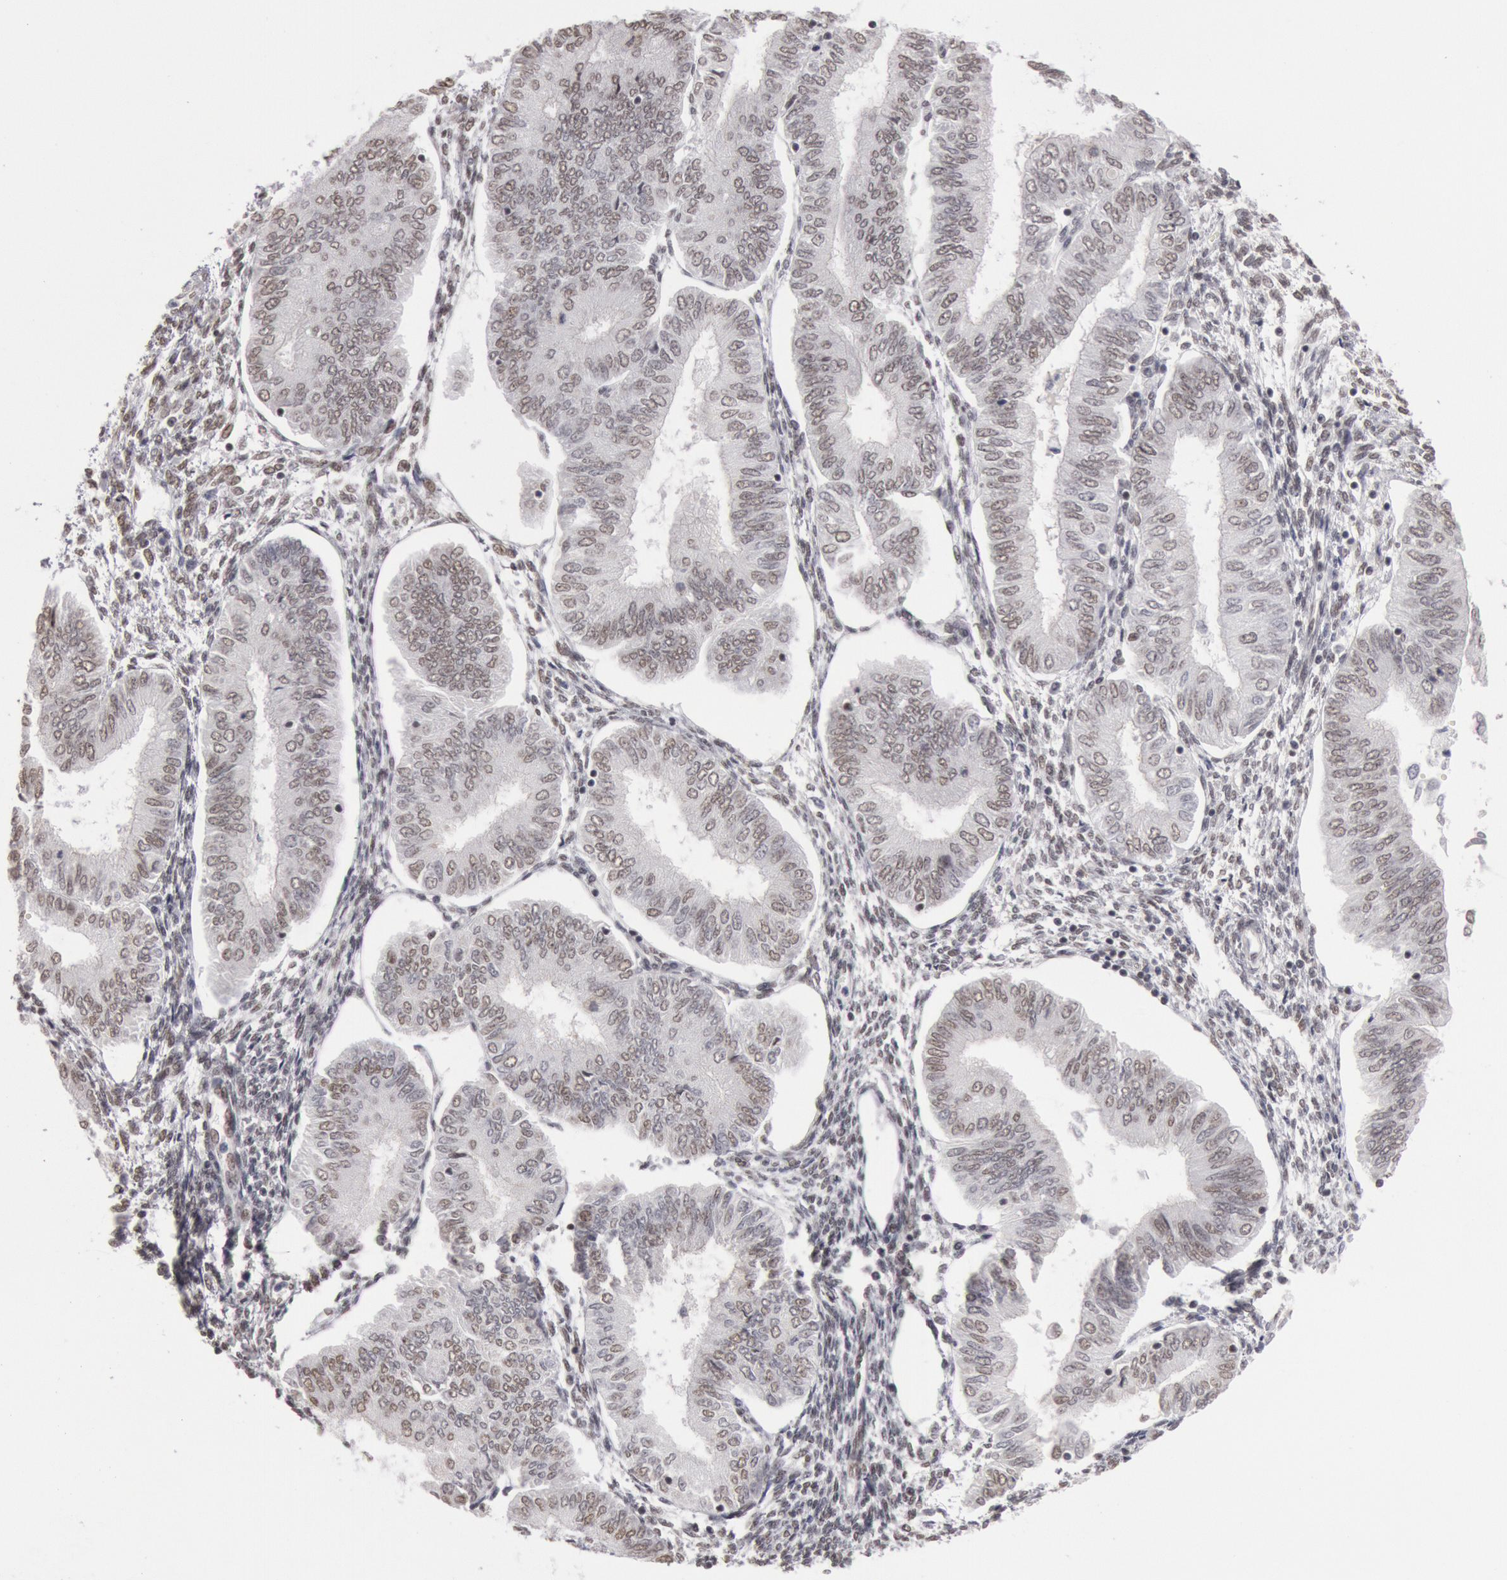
{"staining": {"intensity": "weak", "quantity": "25%-75%", "location": "nuclear"}, "tissue": "endometrial cancer", "cell_type": "Tumor cells", "image_type": "cancer", "snomed": [{"axis": "morphology", "description": "Adenocarcinoma, NOS"}, {"axis": "topography", "description": "Endometrium"}], "caption": "Immunohistochemistry histopathology image of endometrial adenocarcinoma stained for a protein (brown), which displays low levels of weak nuclear expression in approximately 25%-75% of tumor cells.", "gene": "ESS2", "patient": {"sex": "female", "age": 51}}